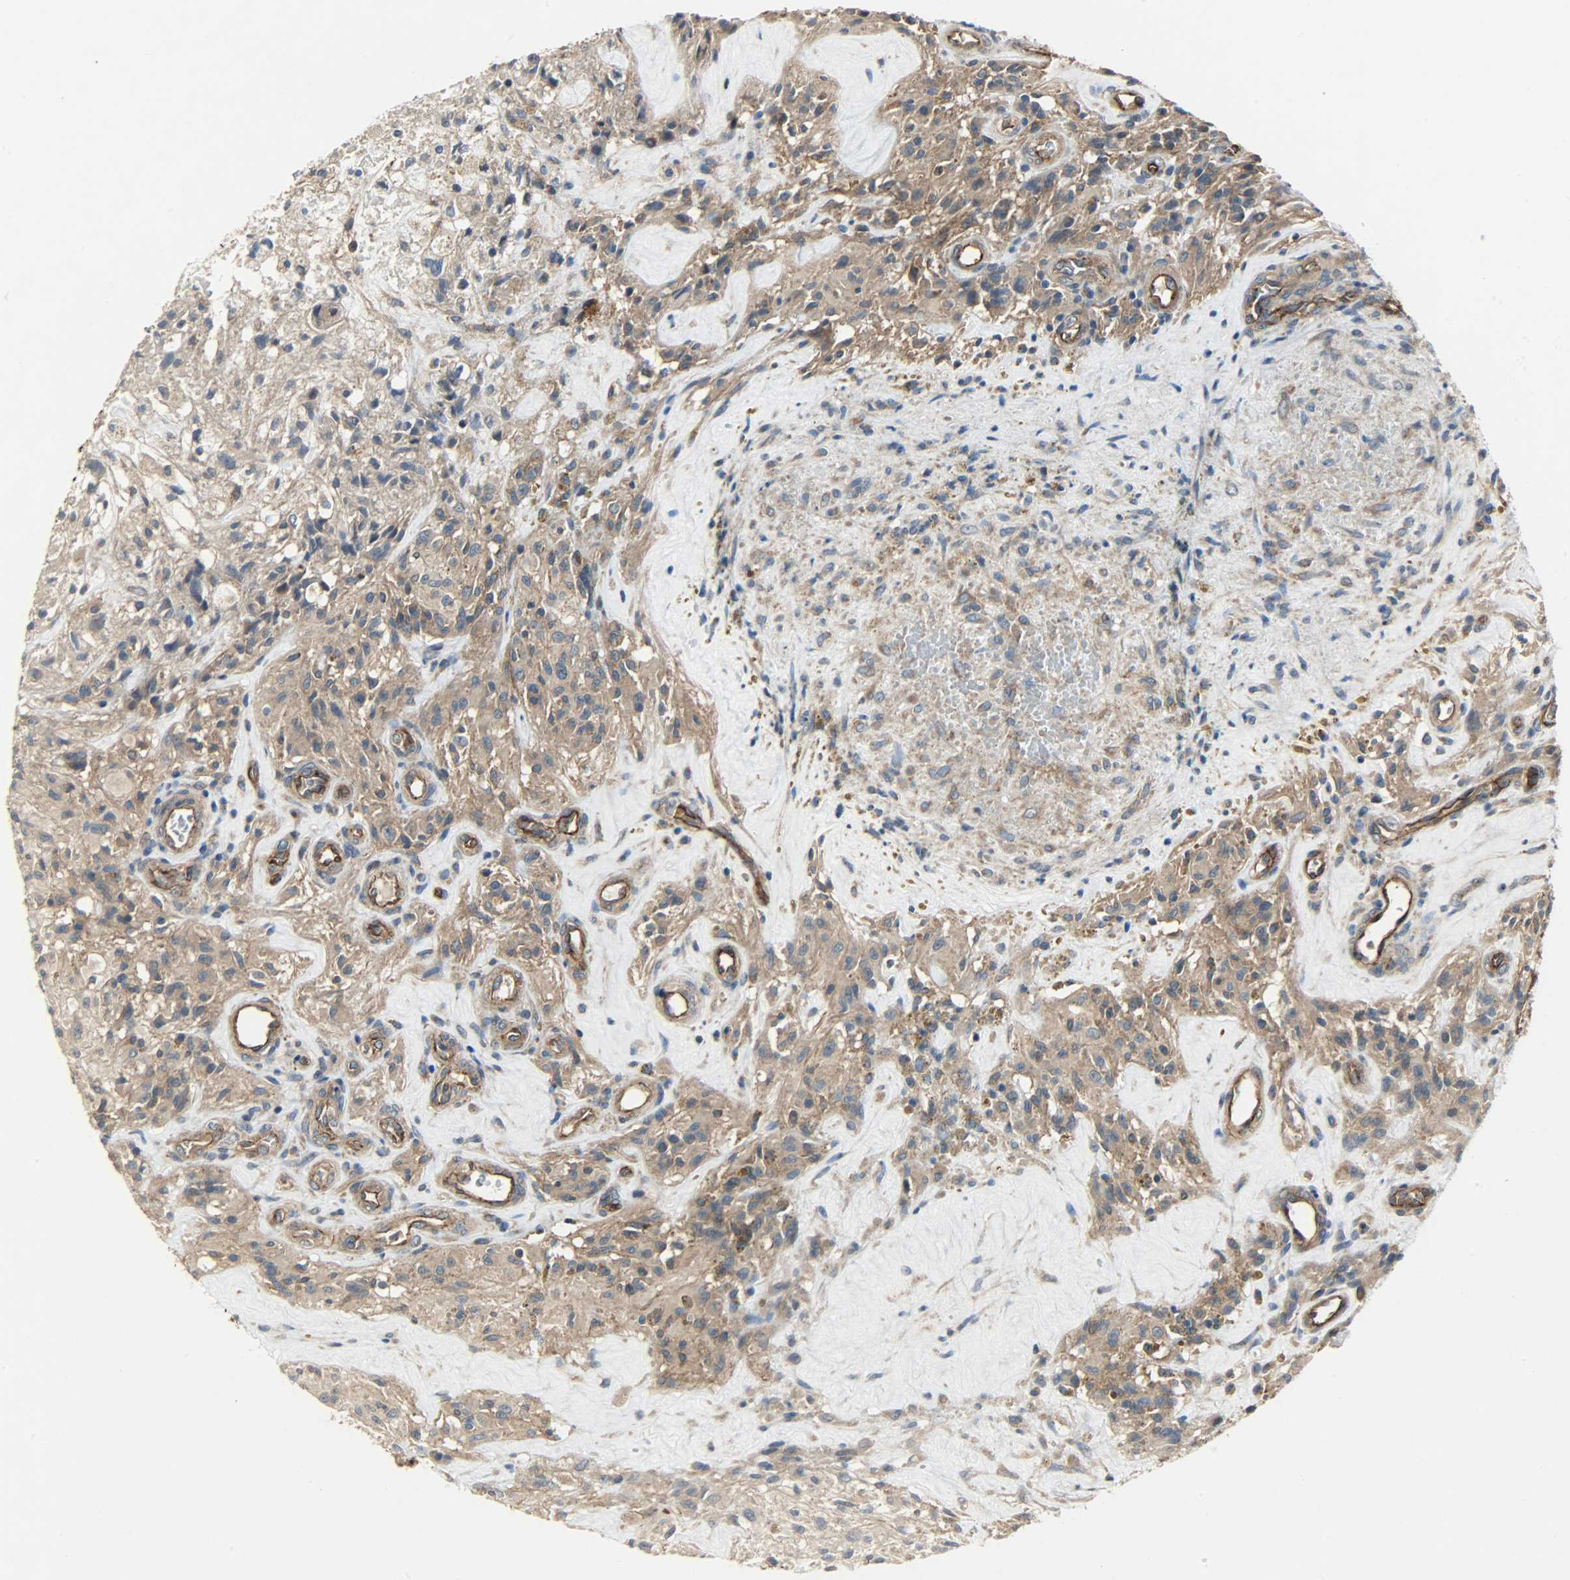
{"staining": {"intensity": "moderate", "quantity": ">75%", "location": "cytoplasmic/membranous"}, "tissue": "glioma", "cell_type": "Tumor cells", "image_type": "cancer", "snomed": [{"axis": "morphology", "description": "Normal tissue, NOS"}, {"axis": "morphology", "description": "Glioma, malignant, High grade"}, {"axis": "topography", "description": "Cerebral cortex"}], "caption": "Moderate cytoplasmic/membranous expression for a protein is identified in approximately >75% of tumor cells of glioma using IHC.", "gene": "KIAA1217", "patient": {"sex": "male", "age": 56}}